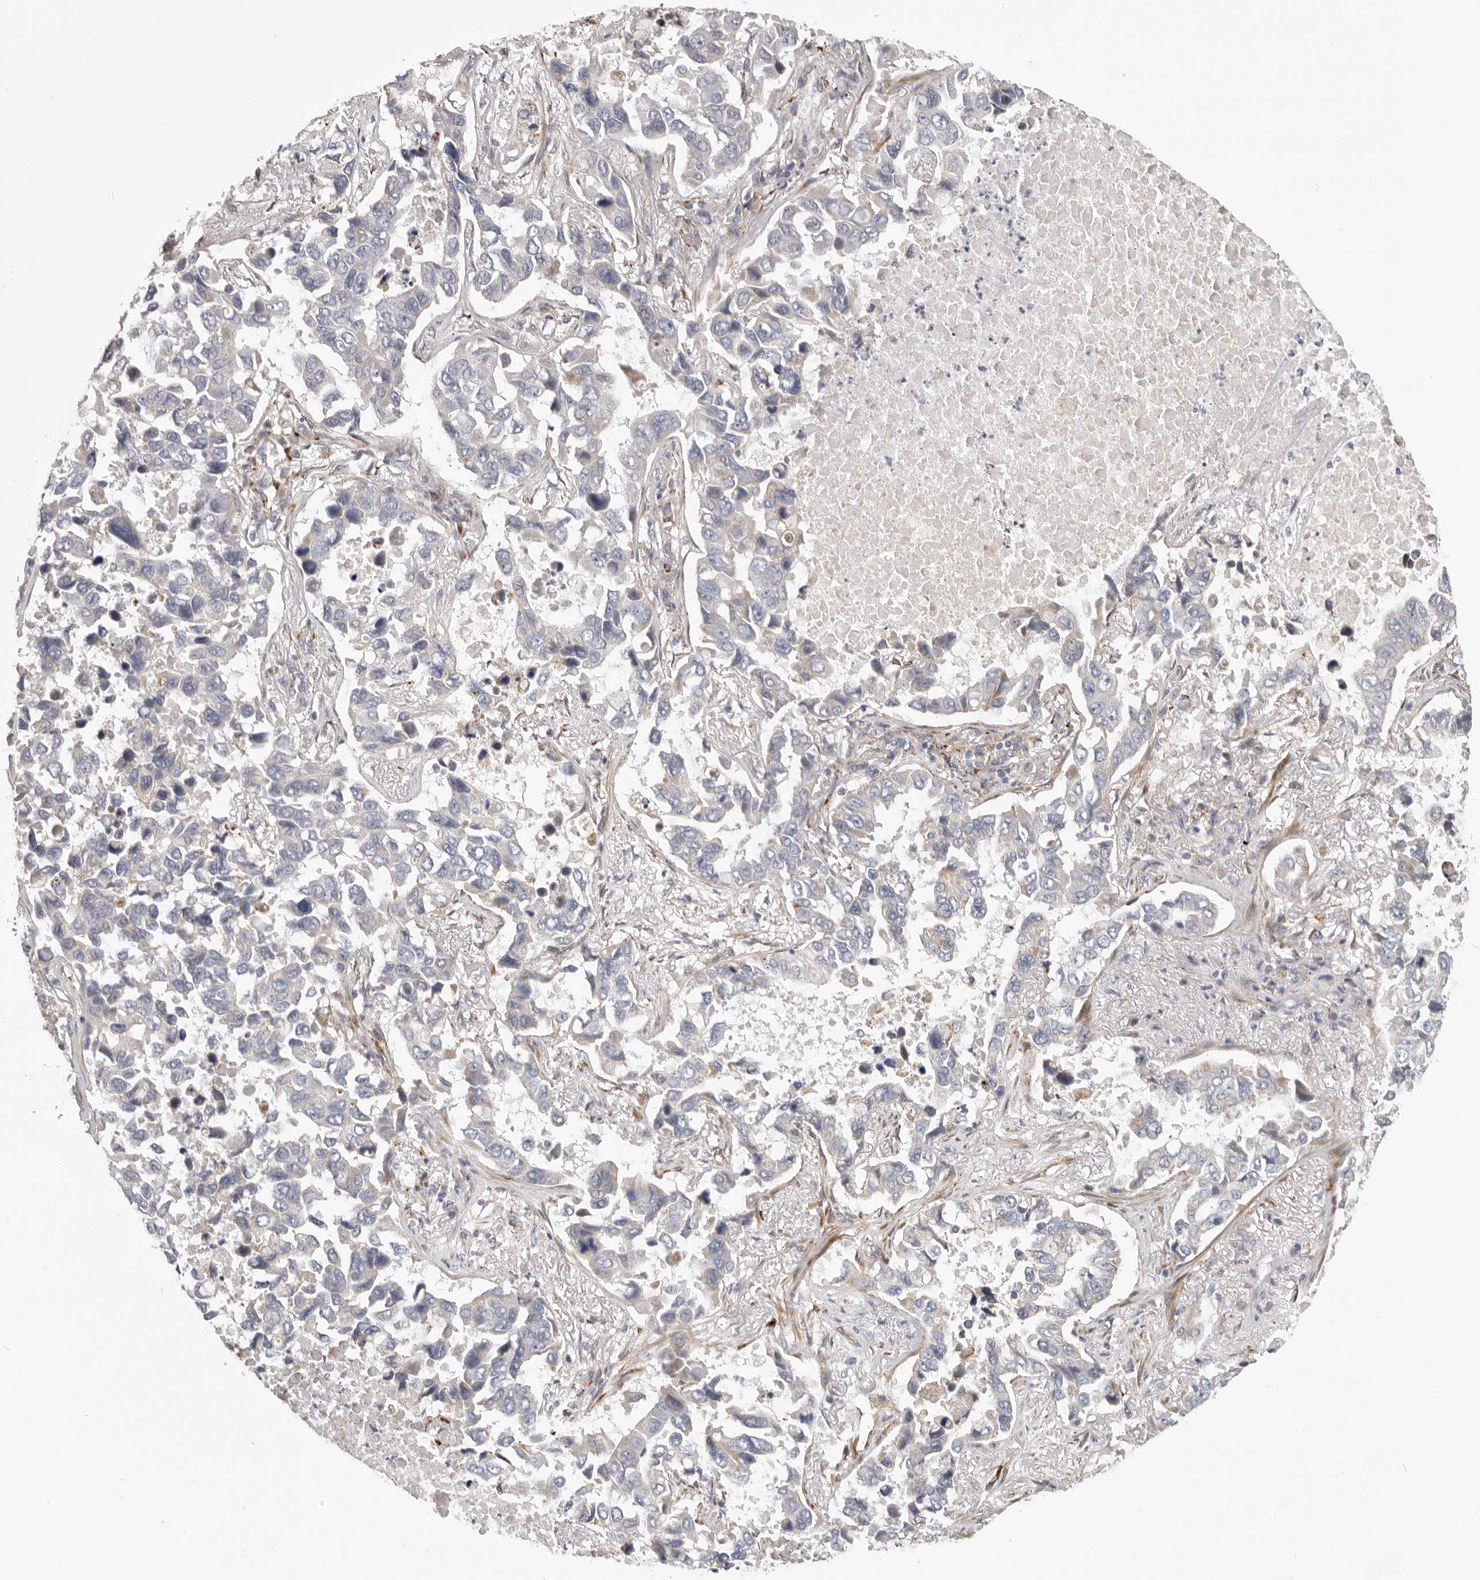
{"staining": {"intensity": "negative", "quantity": "none", "location": "none"}, "tissue": "lung cancer", "cell_type": "Tumor cells", "image_type": "cancer", "snomed": [{"axis": "morphology", "description": "Adenocarcinoma, NOS"}, {"axis": "topography", "description": "Lung"}], "caption": "Tumor cells show no significant positivity in lung cancer.", "gene": "MRPS10", "patient": {"sex": "male", "age": 64}}